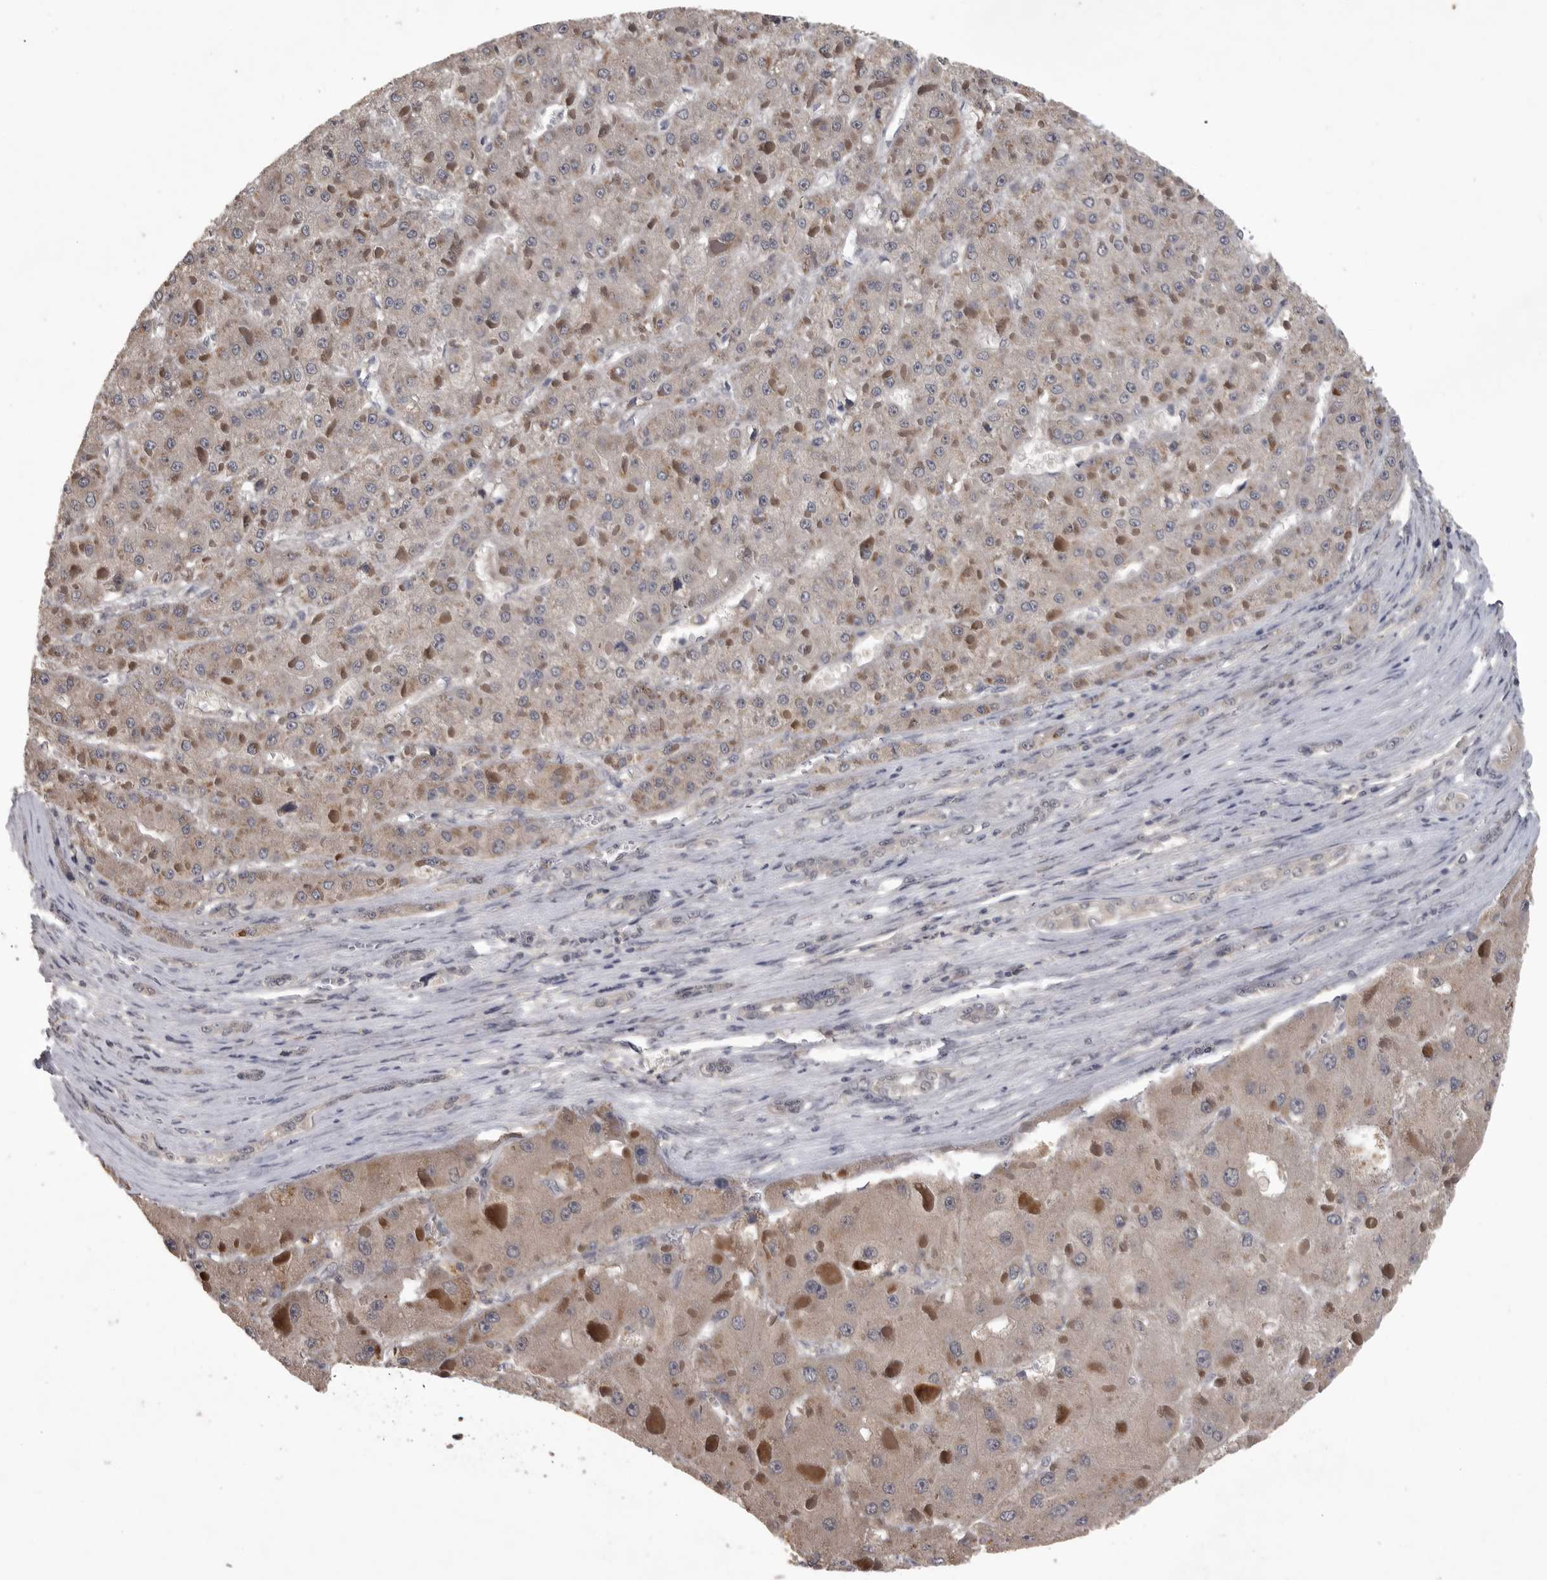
{"staining": {"intensity": "weak", "quantity": ">75%", "location": "cytoplasmic/membranous"}, "tissue": "liver cancer", "cell_type": "Tumor cells", "image_type": "cancer", "snomed": [{"axis": "morphology", "description": "Carcinoma, Hepatocellular, NOS"}, {"axis": "topography", "description": "Liver"}], "caption": "This image exhibits liver cancer stained with immunohistochemistry to label a protein in brown. The cytoplasmic/membranous of tumor cells show weak positivity for the protein. Nuclei are counter-stained blue.", "gene": "ZNF114", "patient": {"sex": "female", "age": 73}}